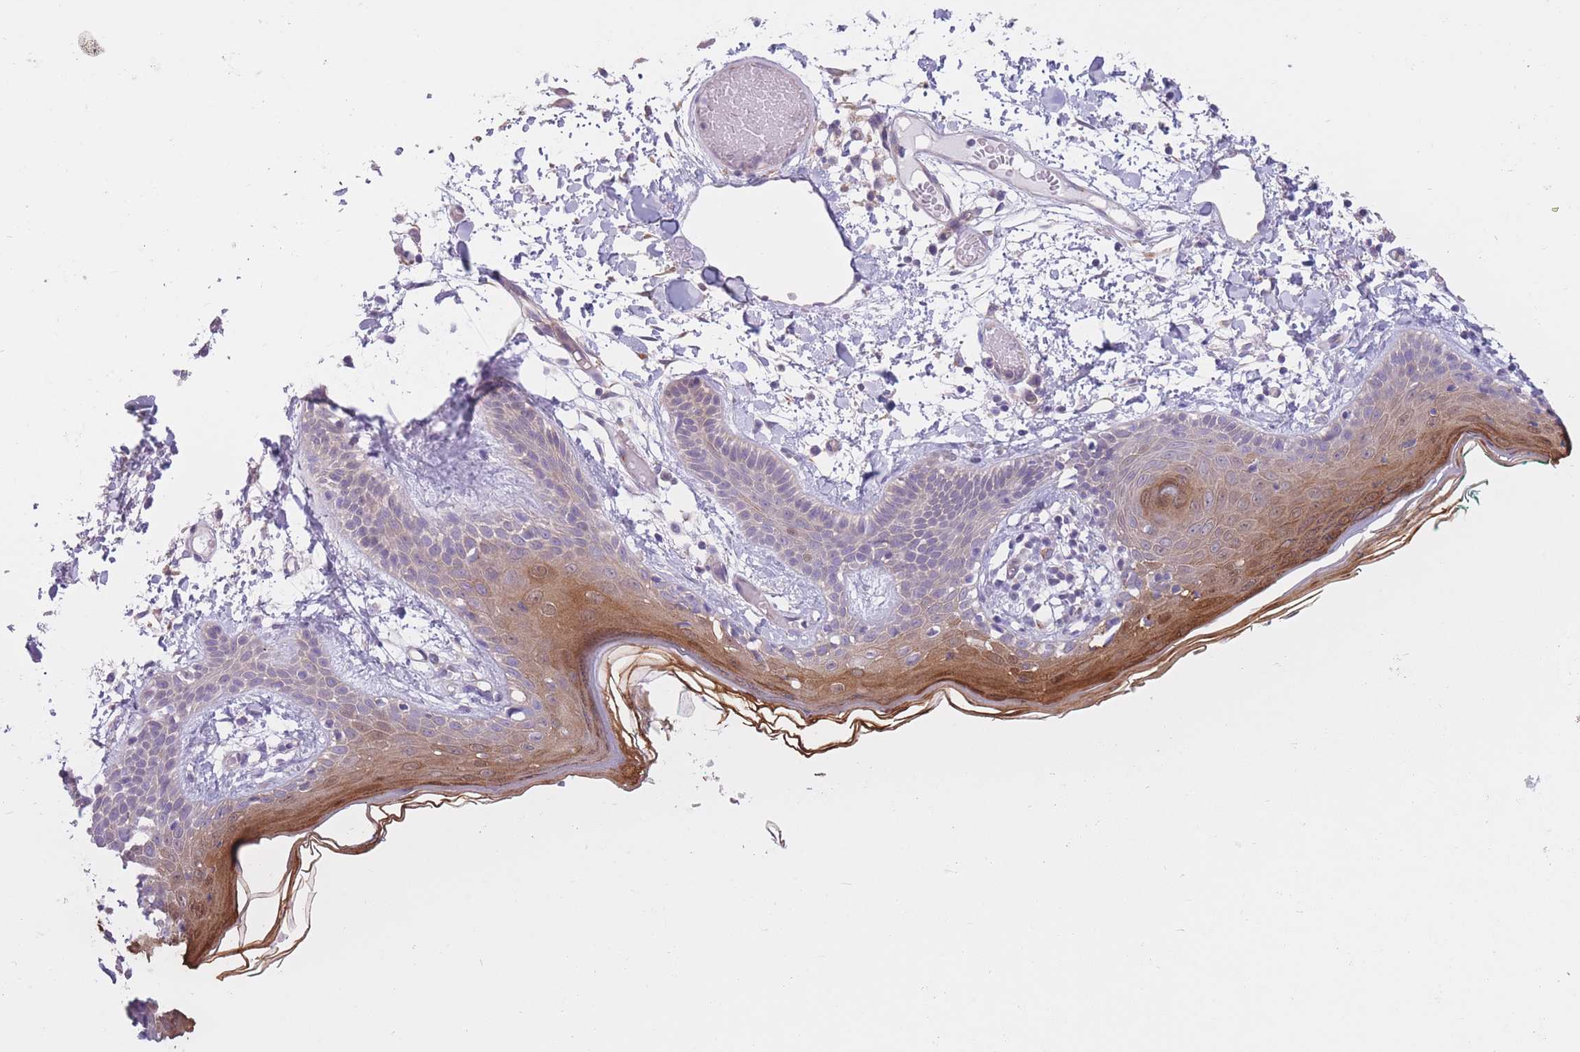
{"staining": {"intensity": "negative", "quantity": "none", "location": "none"}, "tissue": "skin", "cell_type": "Fibroblasts", "image_type": "normal", "snomed": [{"axis": "morphology", "description": "Normal tissue, NOS"}, {"axis": "topography", "description": "Skin"}], "caption": "Immunohistochemistry (IHC) histopathology image of normal skin: skin stained with DAB (3,3'-diaminobenzidine) reveals no significant protein staining in fibroblasts. (Brightfield microscopy of DAB IHC at high magnification).", "gene": "SERPINB3", "patient": {"sex": "male", "age": 79}}